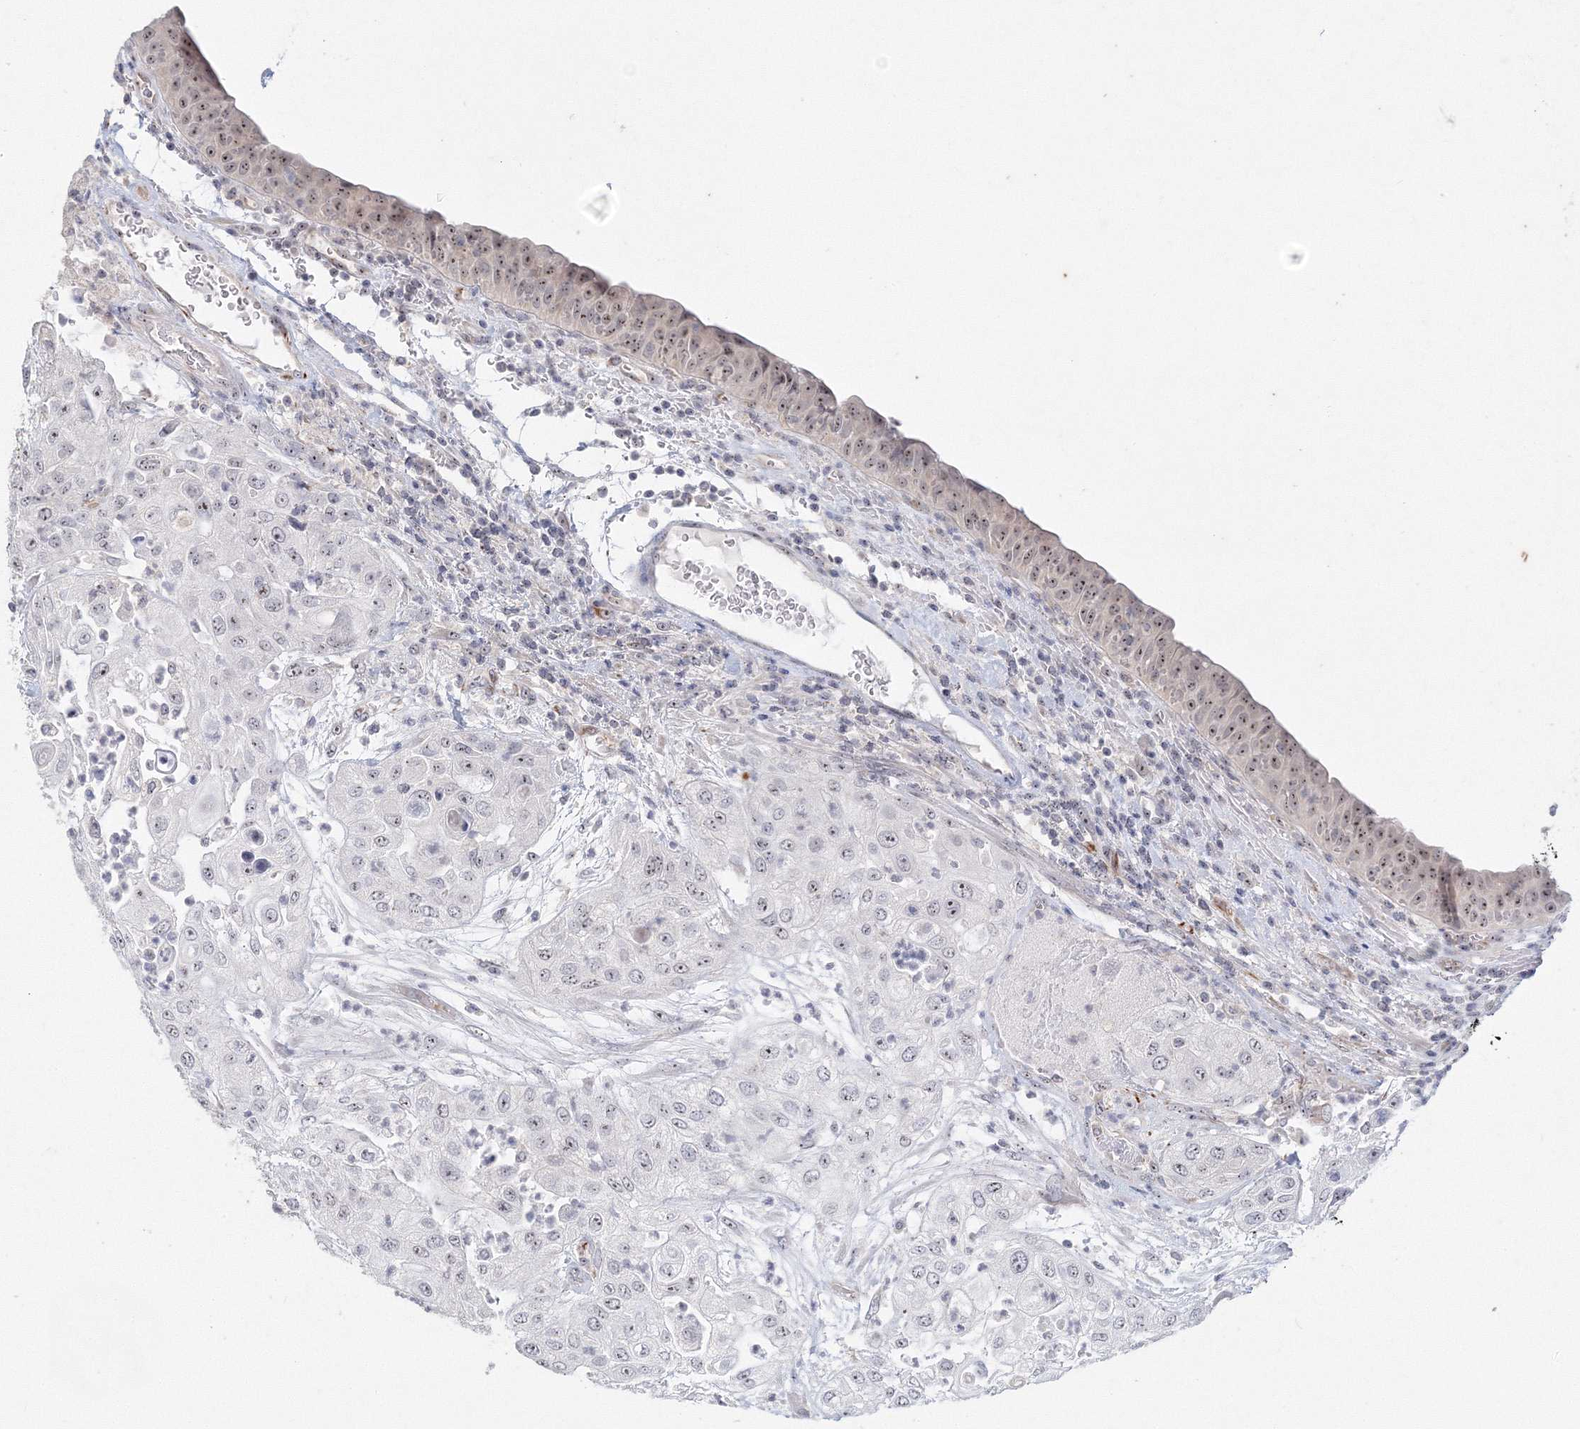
{"staining": {"intensity": "moderate", "quantity": "<25%", "location": "nuclear"}, "tissue": "urothelial cancer", "cell_type": "Tumor cells", "image_type": "cancer", "snomed": [{"axis": "morphology", "description": "Urothelial carcinoma, High grade"}, {"axis": "topography", "description": "Urinary bladder"}], "caption": "Tumor cells demonstrate low levels of moderate nuclear expression in approximately <25% of cells in human high-grade urothelial carcinoma. (DAB IHC with brightfield microscopy, high magnification).", "gene": "SIRT7", "patient": {"sex": "female", "age": 79}}